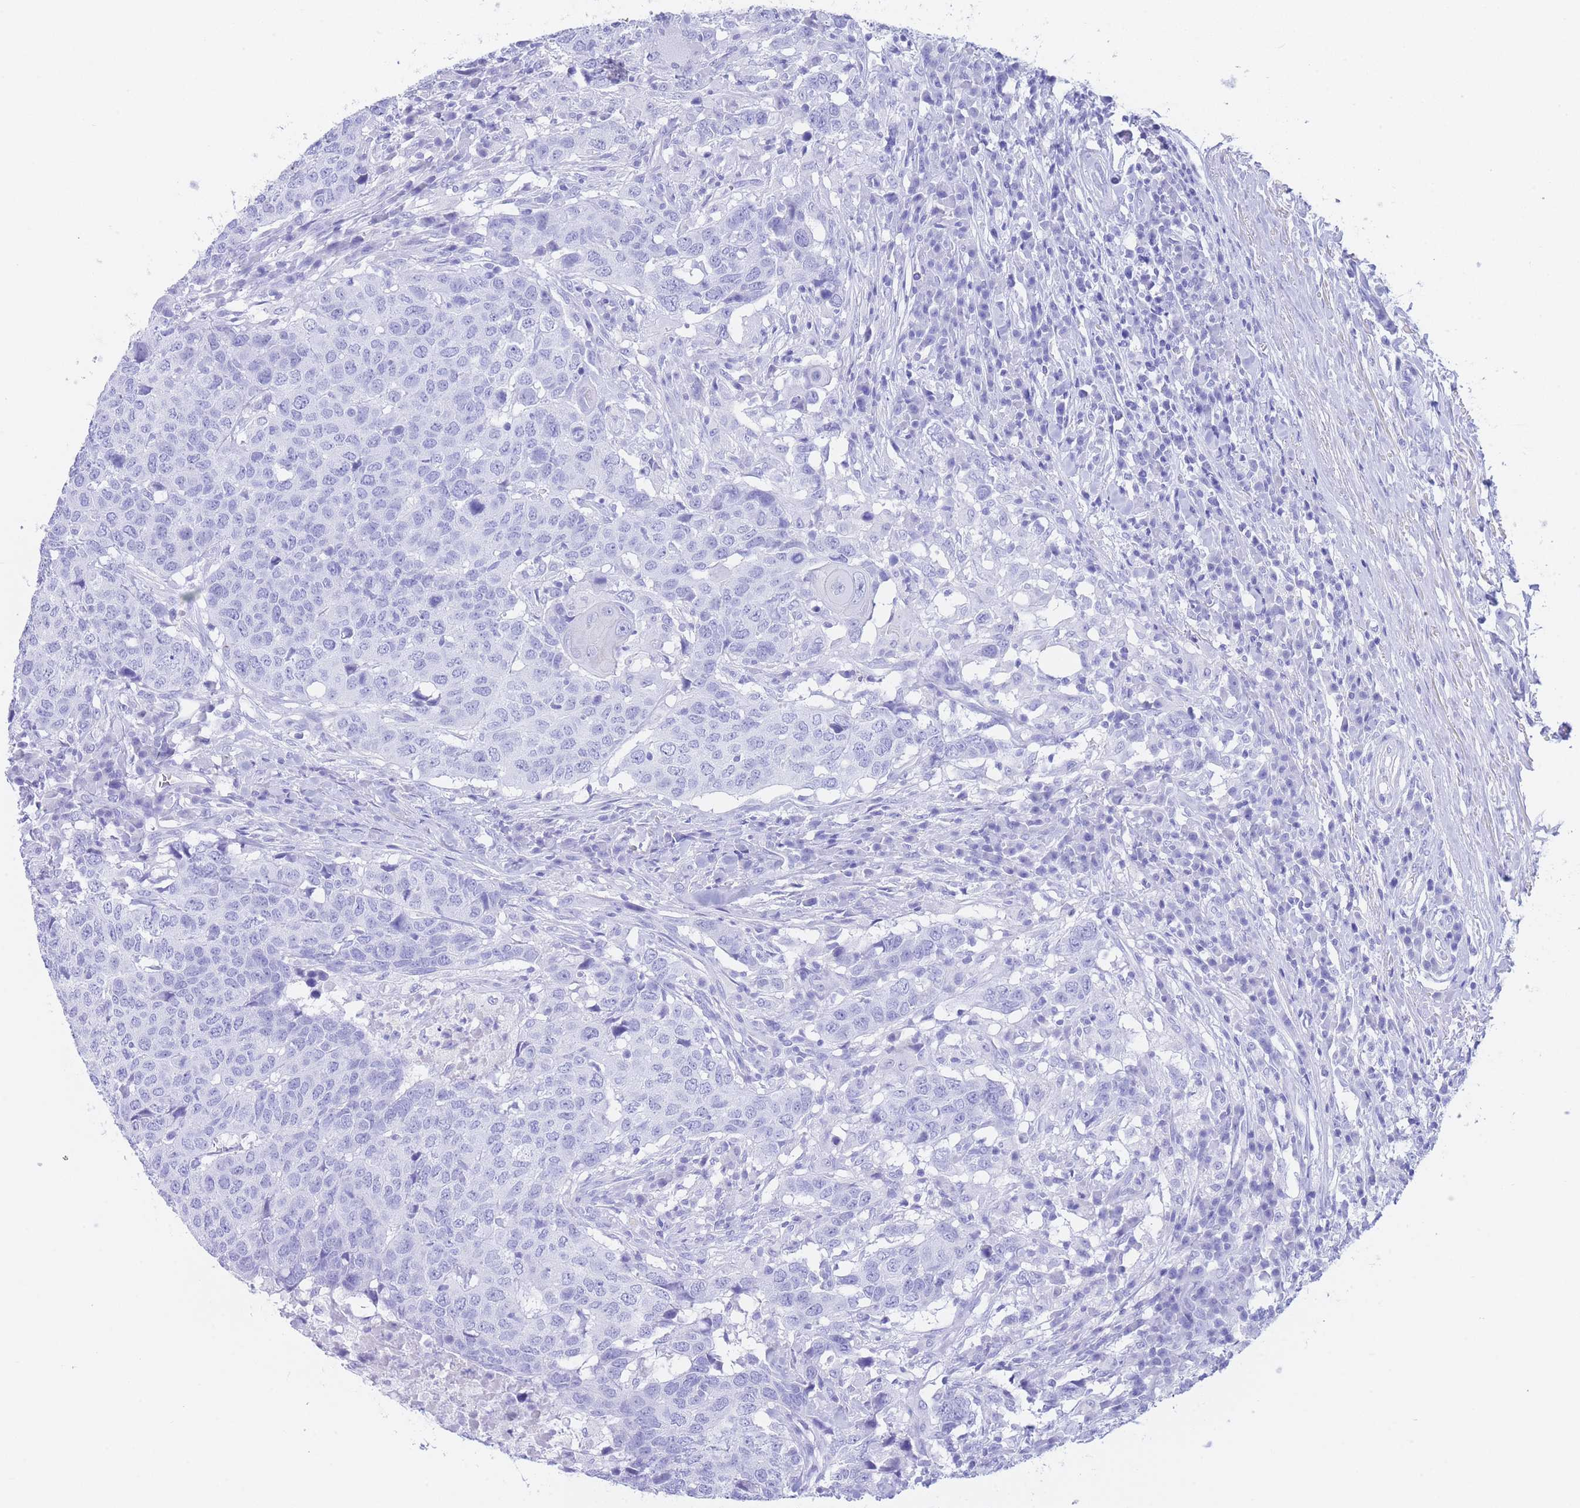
{"staining": {"intensity": "negative", "quantity": "none", "location": "none"}, "tissue": "head and neck cancer", "cell_type": "Tumor cells", "image_type": "cancer", "snomed": [{"axis": "morphology", "description": "Normal tissue, NOS"}, {"axis": "morphology", "description": "Squamous cell carcinoma, NOS"}, {"axis": "topography", "description": "Skeletal muscle"}, {"axis": "topography", "description": "Vascular tissue"}, {"axis": "topography", "description": "Peripheral nerve tissue"}, {"axis": "topography", "description": "Head-Neck"}], "caption": "Image shows no significant protein positivity in tumor cells of squamous cell carcinoma (head and neck).", "gene": "SLCO1B3", "patient": {"sex": "male", "age": 66}}